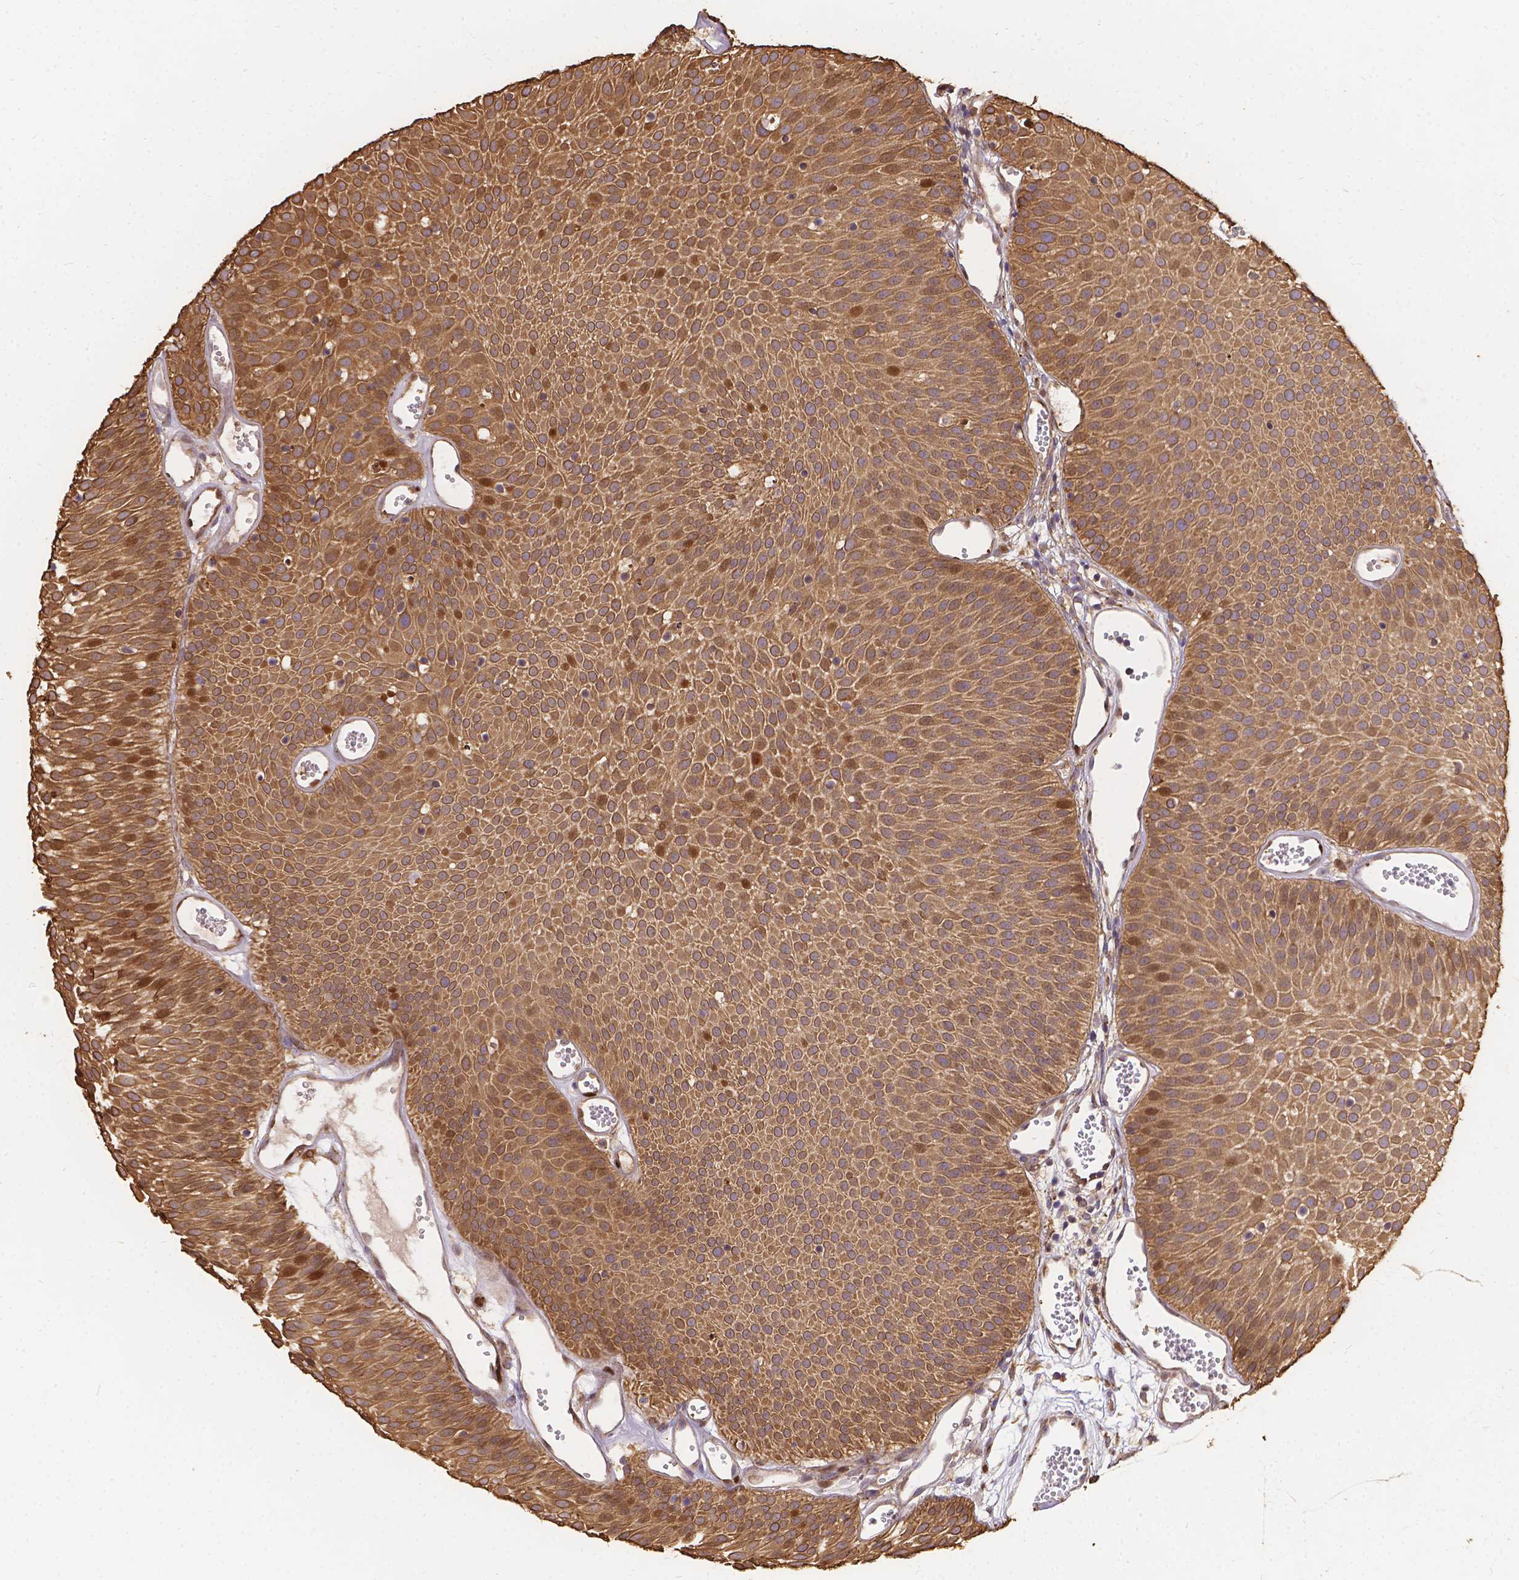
{"staining": {"intensity": "weak", "quantity": "25%-75%", "location": "cytoplasmic/membranous"}, "tissue": "urothelial cancer", "cell_type": "Tumor cells", "image_type": "cancer", "snomed": [{"axis": "morphology", "description": "Urothelial carcinoma, Low grade"}, {"axis": "topography", "description": "Urinary bladder"}], "caption": "A brown stain shows weak cytoplasmic/membranous positivity of a protein in human urothelial cancer tumor cells.", "gene": "DENND6A", "patient": {"sex": "male", "age": 52}}